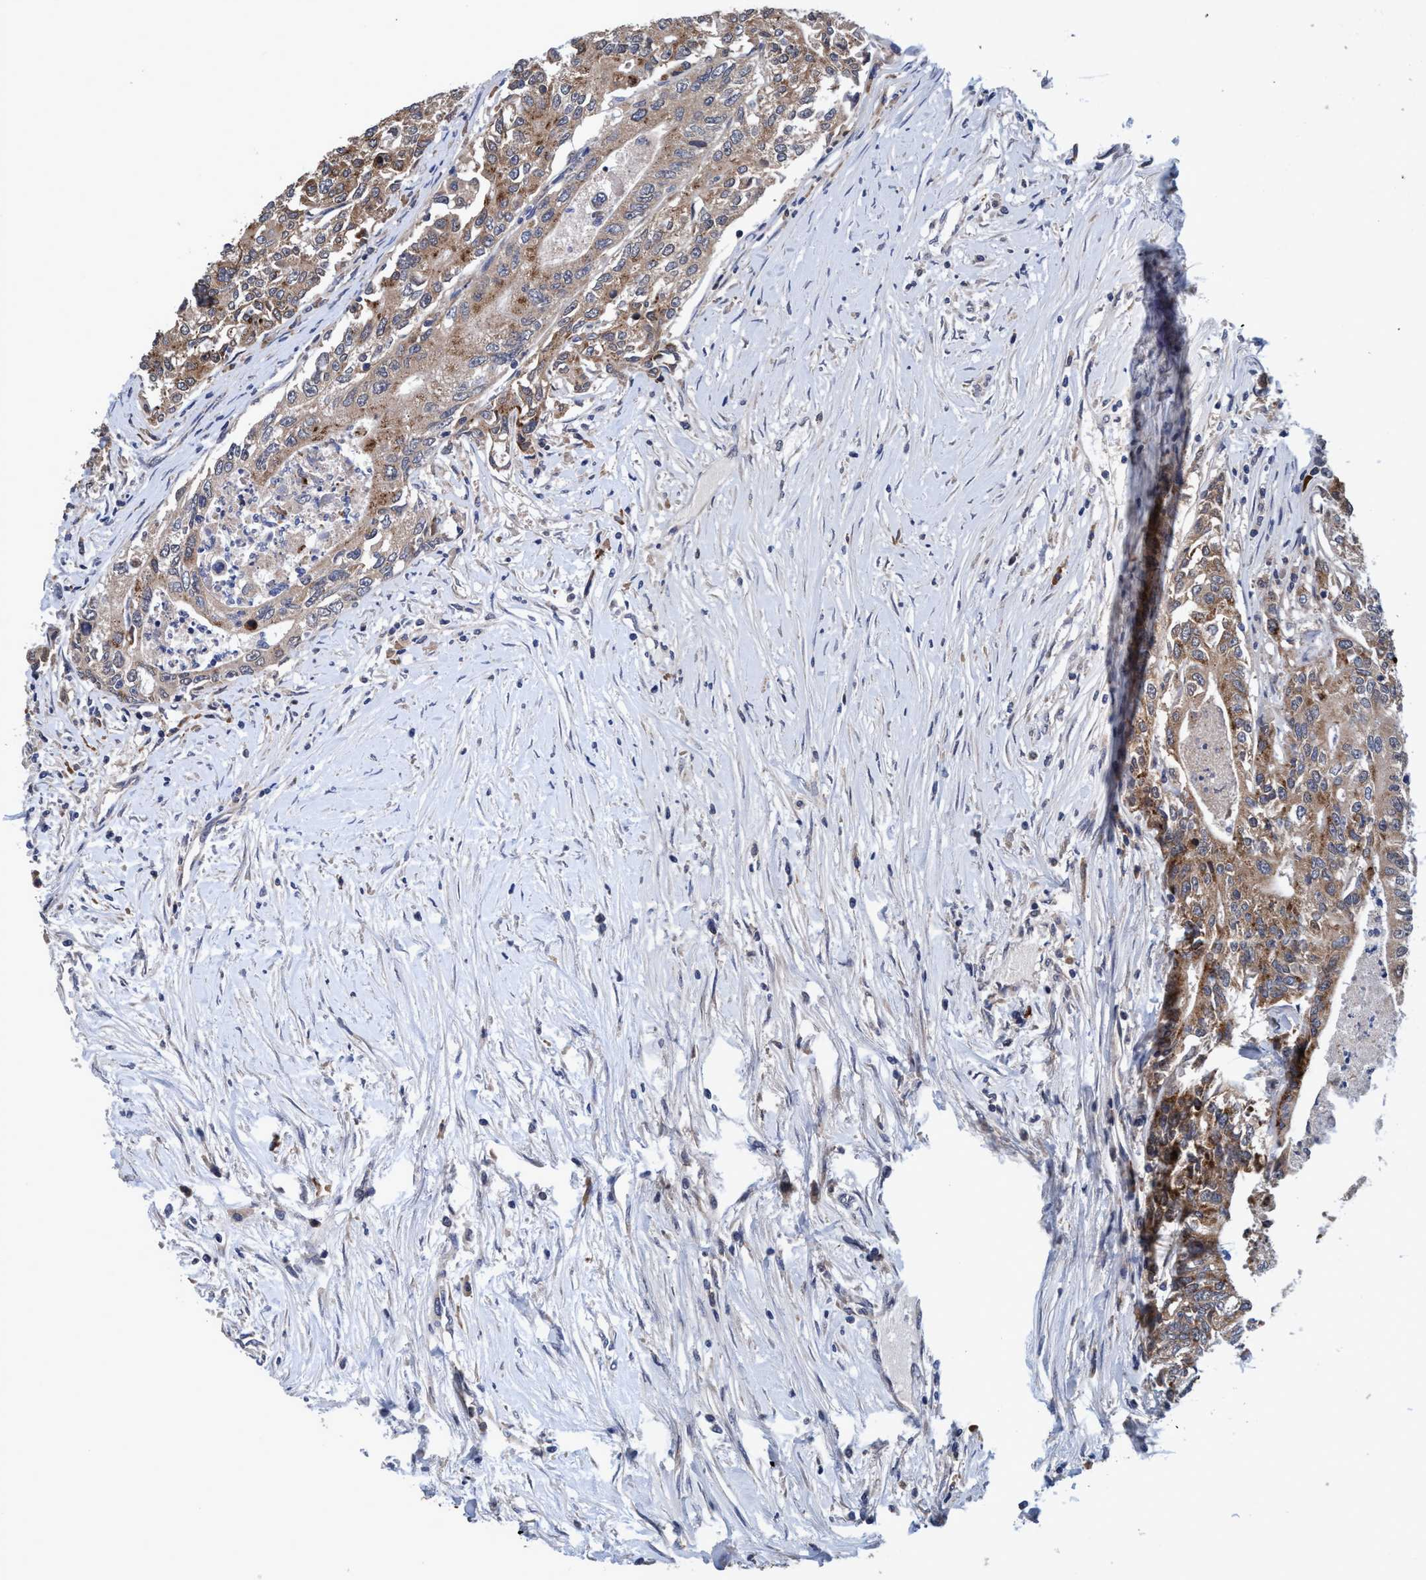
{"staining": {"intensity": "weak", "quantity": ">75%", "location": "cytoplasmic/membranous"}, "tissue": "colorectal cancer", "cell_type": "Tumor cells", "image_type": "cancer", "snomed": [{"axis": "morphology", "description": "Adenocarcinoma, NOS"}, {"axis": "topography", "description": "Colon"}], "caption": "Colorectal adenocarcinoma tissue displays weak cytoplasmic/membranous positivity in about >75% of tumor cells, visualized by immunohistochemistry. (DAB IHC with brightfield microscopy, high magnification).", "gene": "CALCOCO2", "patient": {"sex": "female", "age": 77}}